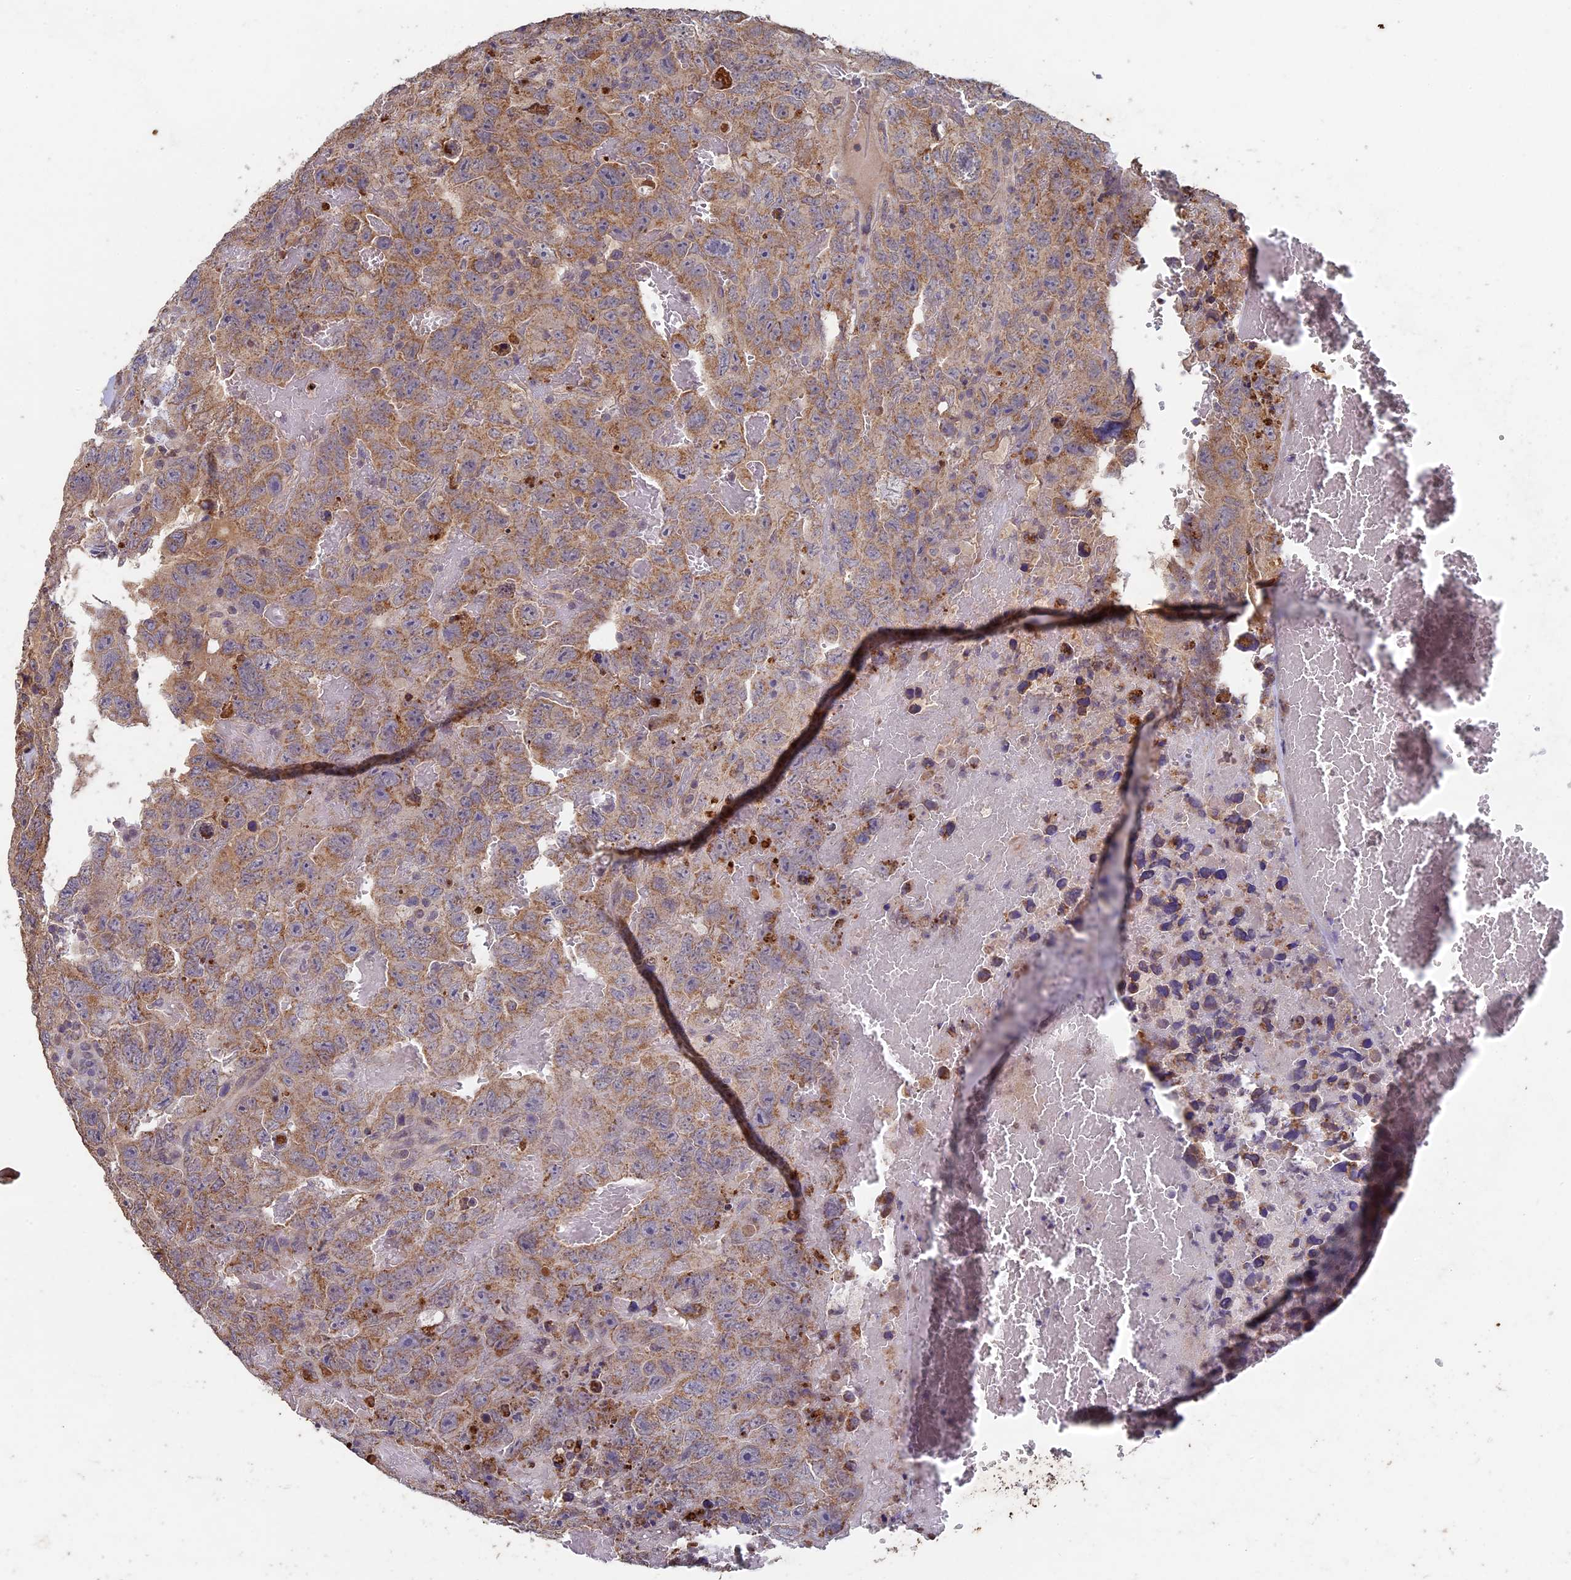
{"staining": {"intensity": "moderate", "quantity": ">75%", "location": "cytoplasmic/membranous"}, "tissue": "testis cancer", "cell_type": "Tumor cells", "image_type": "cancer", "snomed": [{"axis": "morphology", "description": "Carcinoma, Embryonal, NOS"}, {"axis": "topography", "description": "Testis"}], "caption": "A micrograph of testis embryonal carcinoma stained for a protein exhibits moderate cytoplasmic/membranous brown staining in tumor cells.", "gene": "RCCD1", "patient": {"sex": "male", "age": 45}}